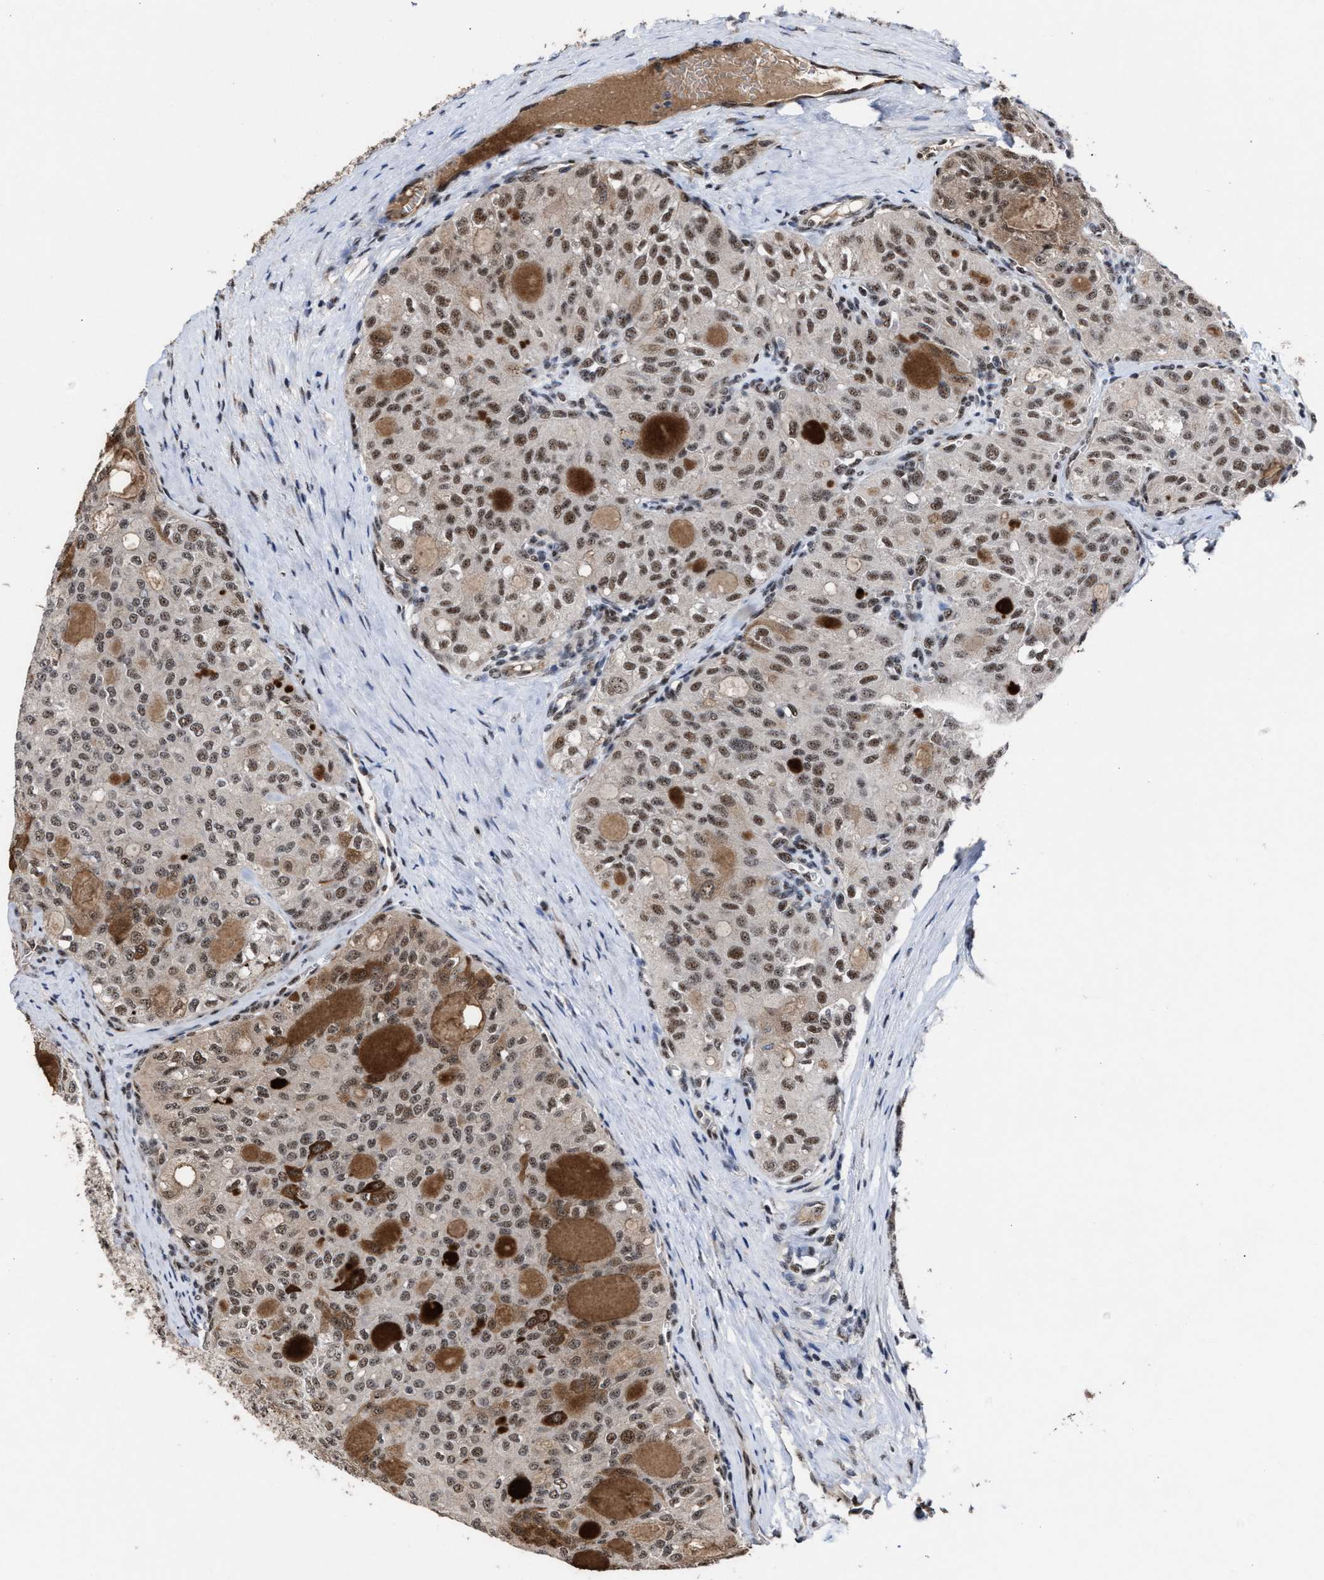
{"staining": {"intensity": "moderate", "quantity": ">75%", "location": "nuclear"}, "tissue": "thyroid cancer", "cell_type": "Tumor cells", "image_type": "cancer", "snomed": [{"axis": "morphology", "description": "Follicular adenoma carcinoma, NOS"}, {"axis": "topography", "description": "Thyroid gland"}], "caption": "This photomicrograph demonstrates follicular adenoma carcinoma (thyroid) stained with immunohistochemistry to label a protein in brown. The nuclear of tumor cells show moderate positivity for the protein. Nuclei are counter-stained blue.", "gene": "EIF4A3", "patient": {"sex": "male", "age": 75}}